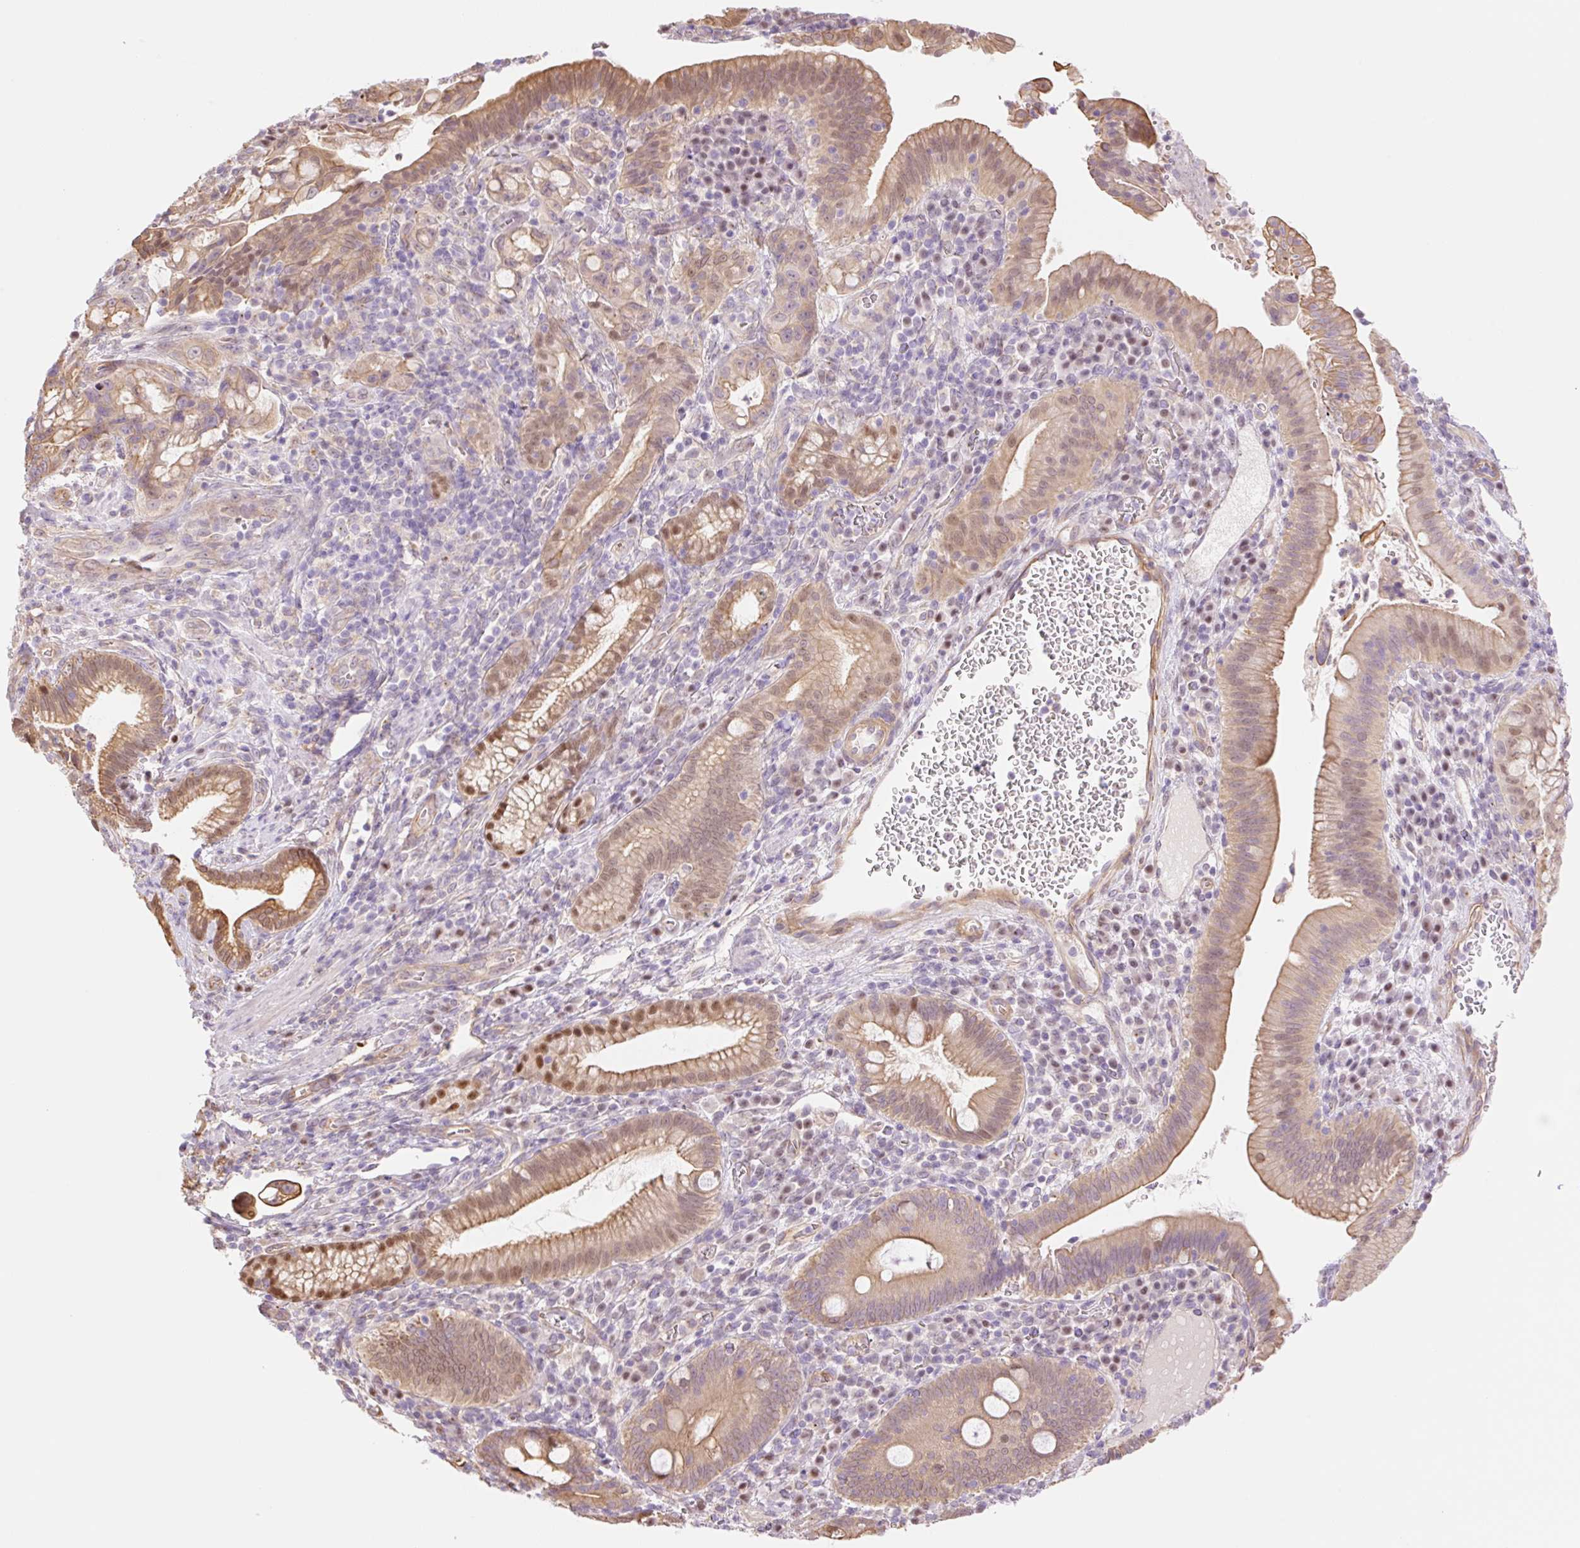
{"staining": {"intensity": "moderate", "quantity": ">75%", "location": "cytoplasmic/membranous,nuclear"}, "tissue": "pancreatic cancer", "cell_type": "Tumor cells", "image_type": "cancer", "snomed": [{"axis": "morphology", "description": "Adenocarcinoma, NOS"}, {"axis": "topography", "description": "Pancreas"}], "caption": "Human pancreatic adenocarcinoma stained with a brown dye exhibits moderate cytoplasmic/membranous and nuclear positive expression in about >75% of tumor cells.", "gene": "NLRP5", "patient": {"sex": "male", "age": 68}}